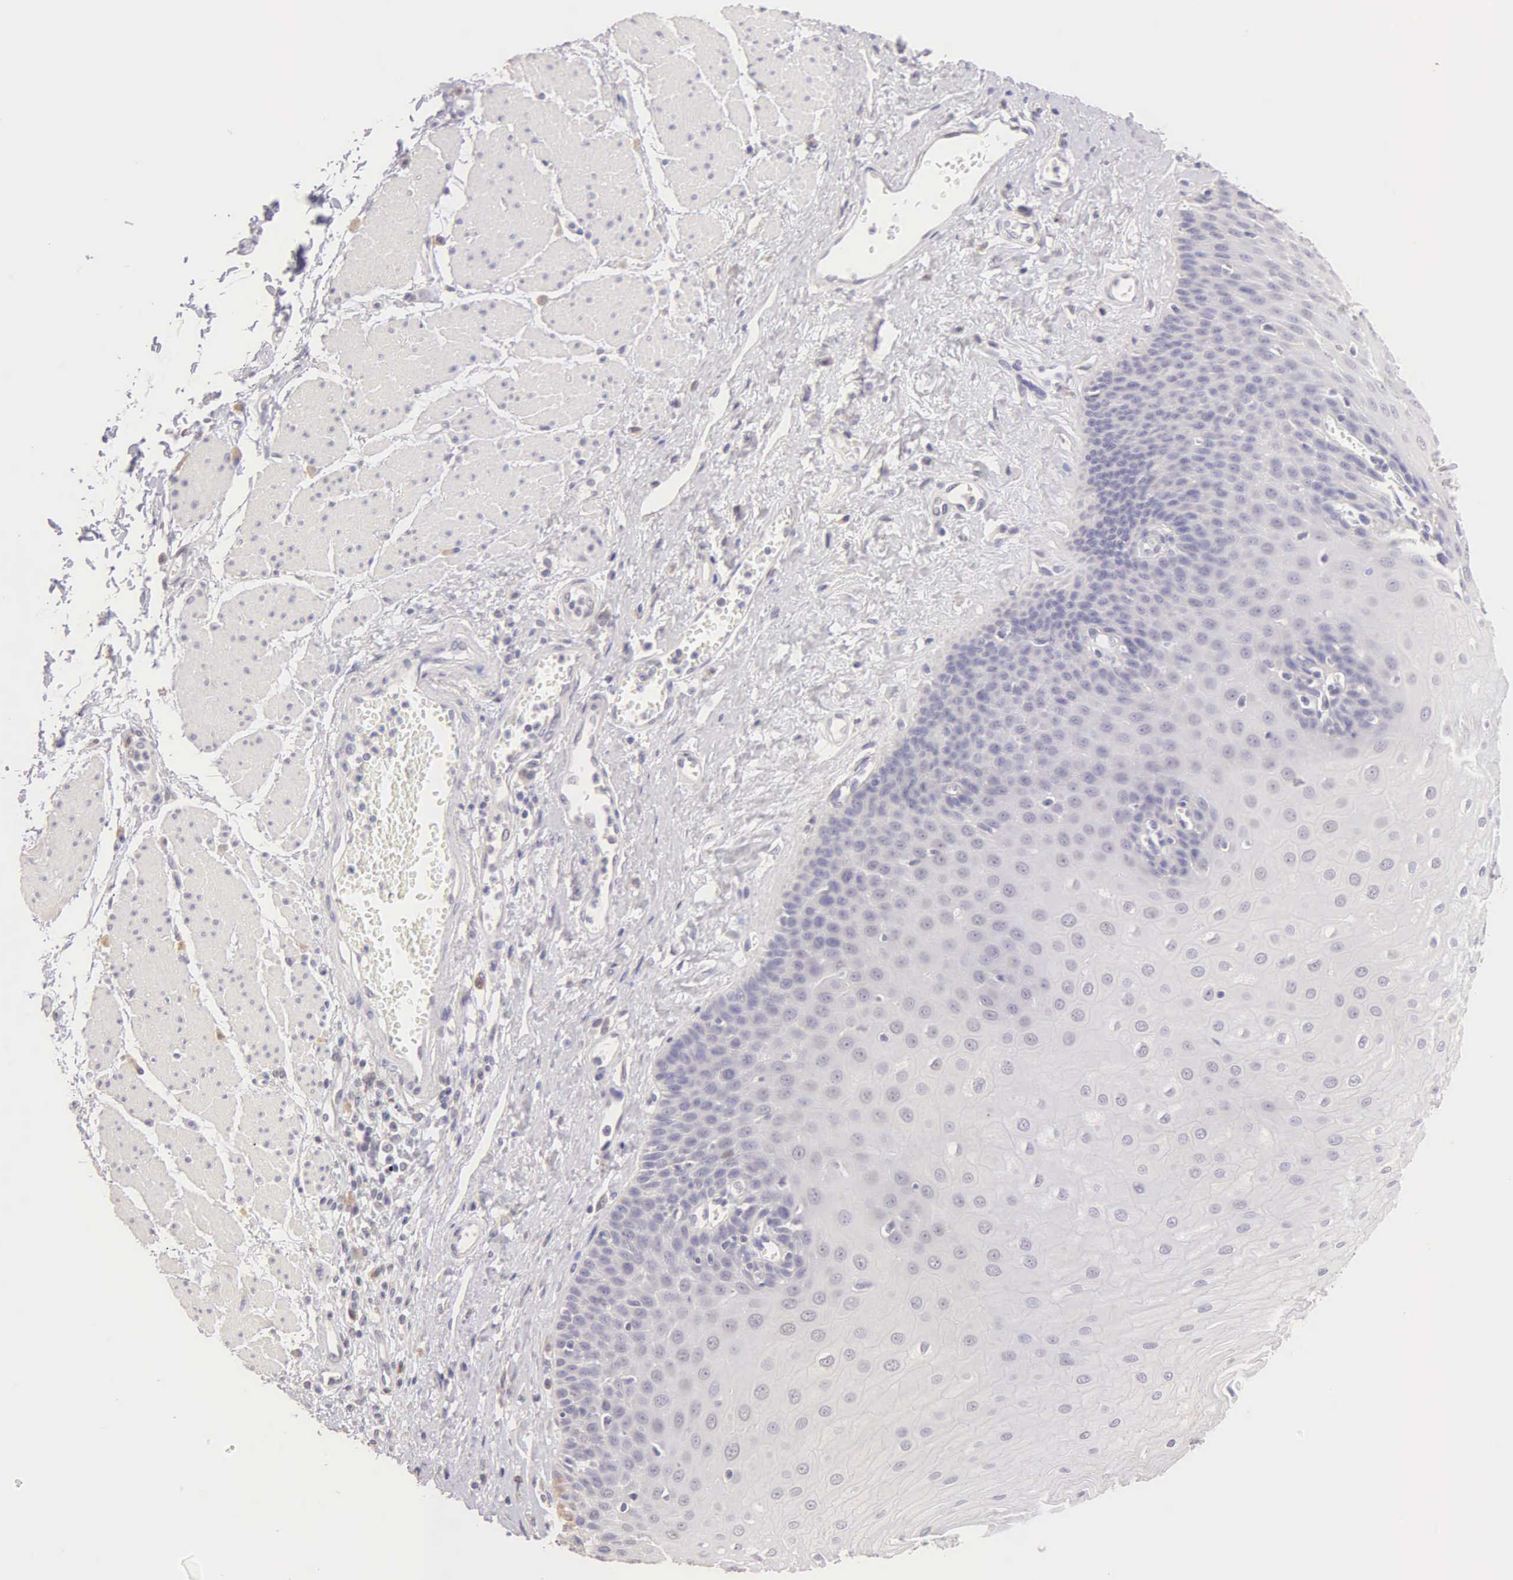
{"staining": {"intensity": "negative", "quantity": "none", "location": "none"}, "tissue": "esophagus", "cell_type": "Squamous epithelial cells", "image_type": "normal", "snomed": [{"axis": "morphology", "description": "Normal tissue, NOS"}, {"axis": "topography", "description": "Esophagus"}], "caption": "IHC histopathology image of unremarkable esophagus stained for a protein (brown), which displays no expression in squamous epithelial cells.", "gene": "ESR1", "patient": {"sex": "male", "age": 65}}